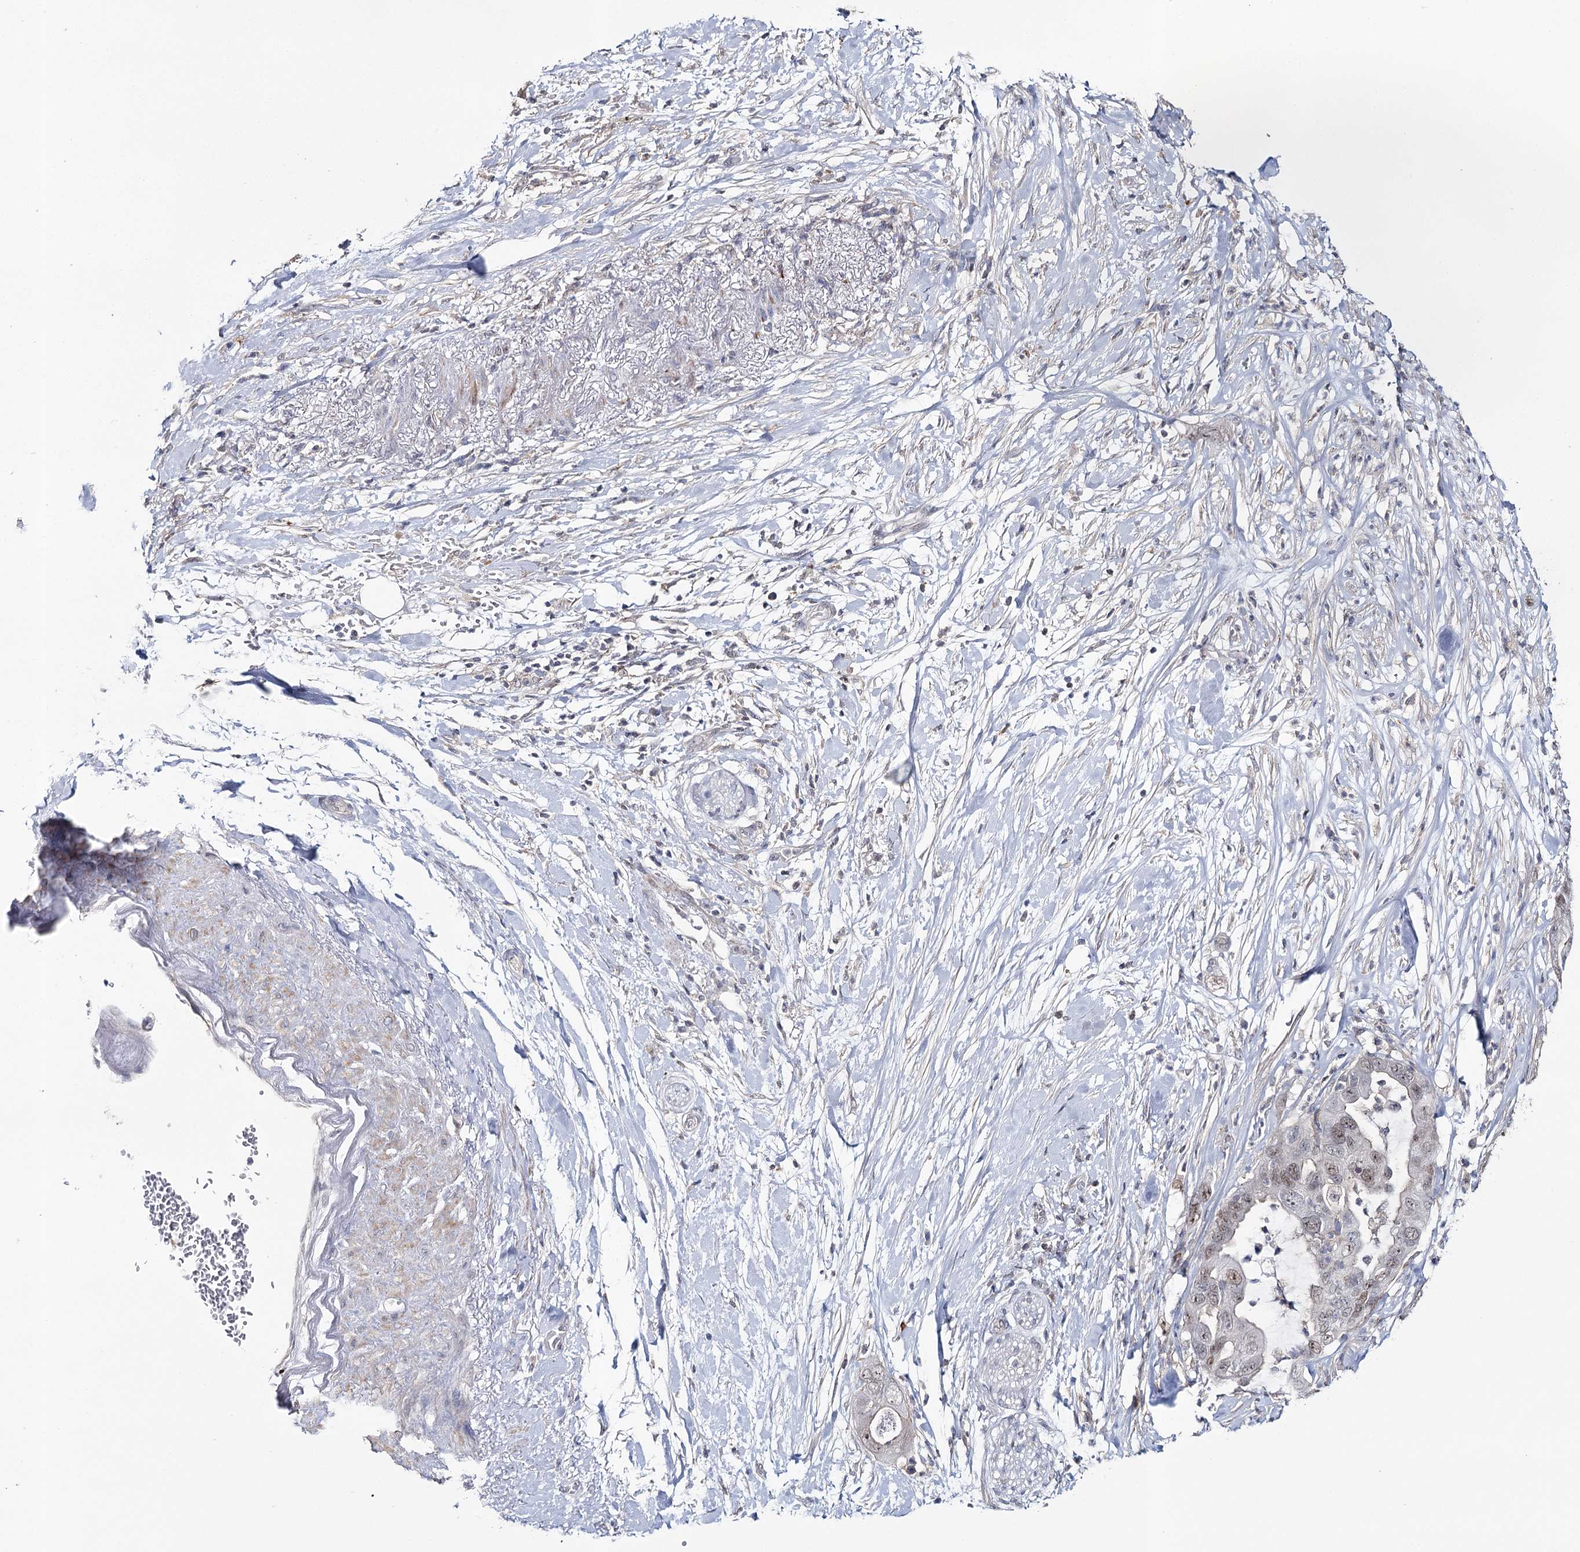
{"staining": {"intensity": "weak", "quantity": "25%-75%", "location": "nuclear"}, "tissue": "pancreatic cancer", "cell_type": "Tumor cells", "image_type": "cancer", "snomed": [{"axis": "morphology", "description": "Adenocarcinoma, NOS"}, {"axis": "topography", "description": "Pancreas"}], "caption": "Pancreatic cancer (adenocarcinoma) stained for a protein shows weak nuclear positivity in tumor cells. (Stains: DAB in brown, nuclei in blue, Microscopy: brightfield microscopy at high magnification).", "gene": "ZC3H8", "patient": {"sex": "female", "age": 71}}